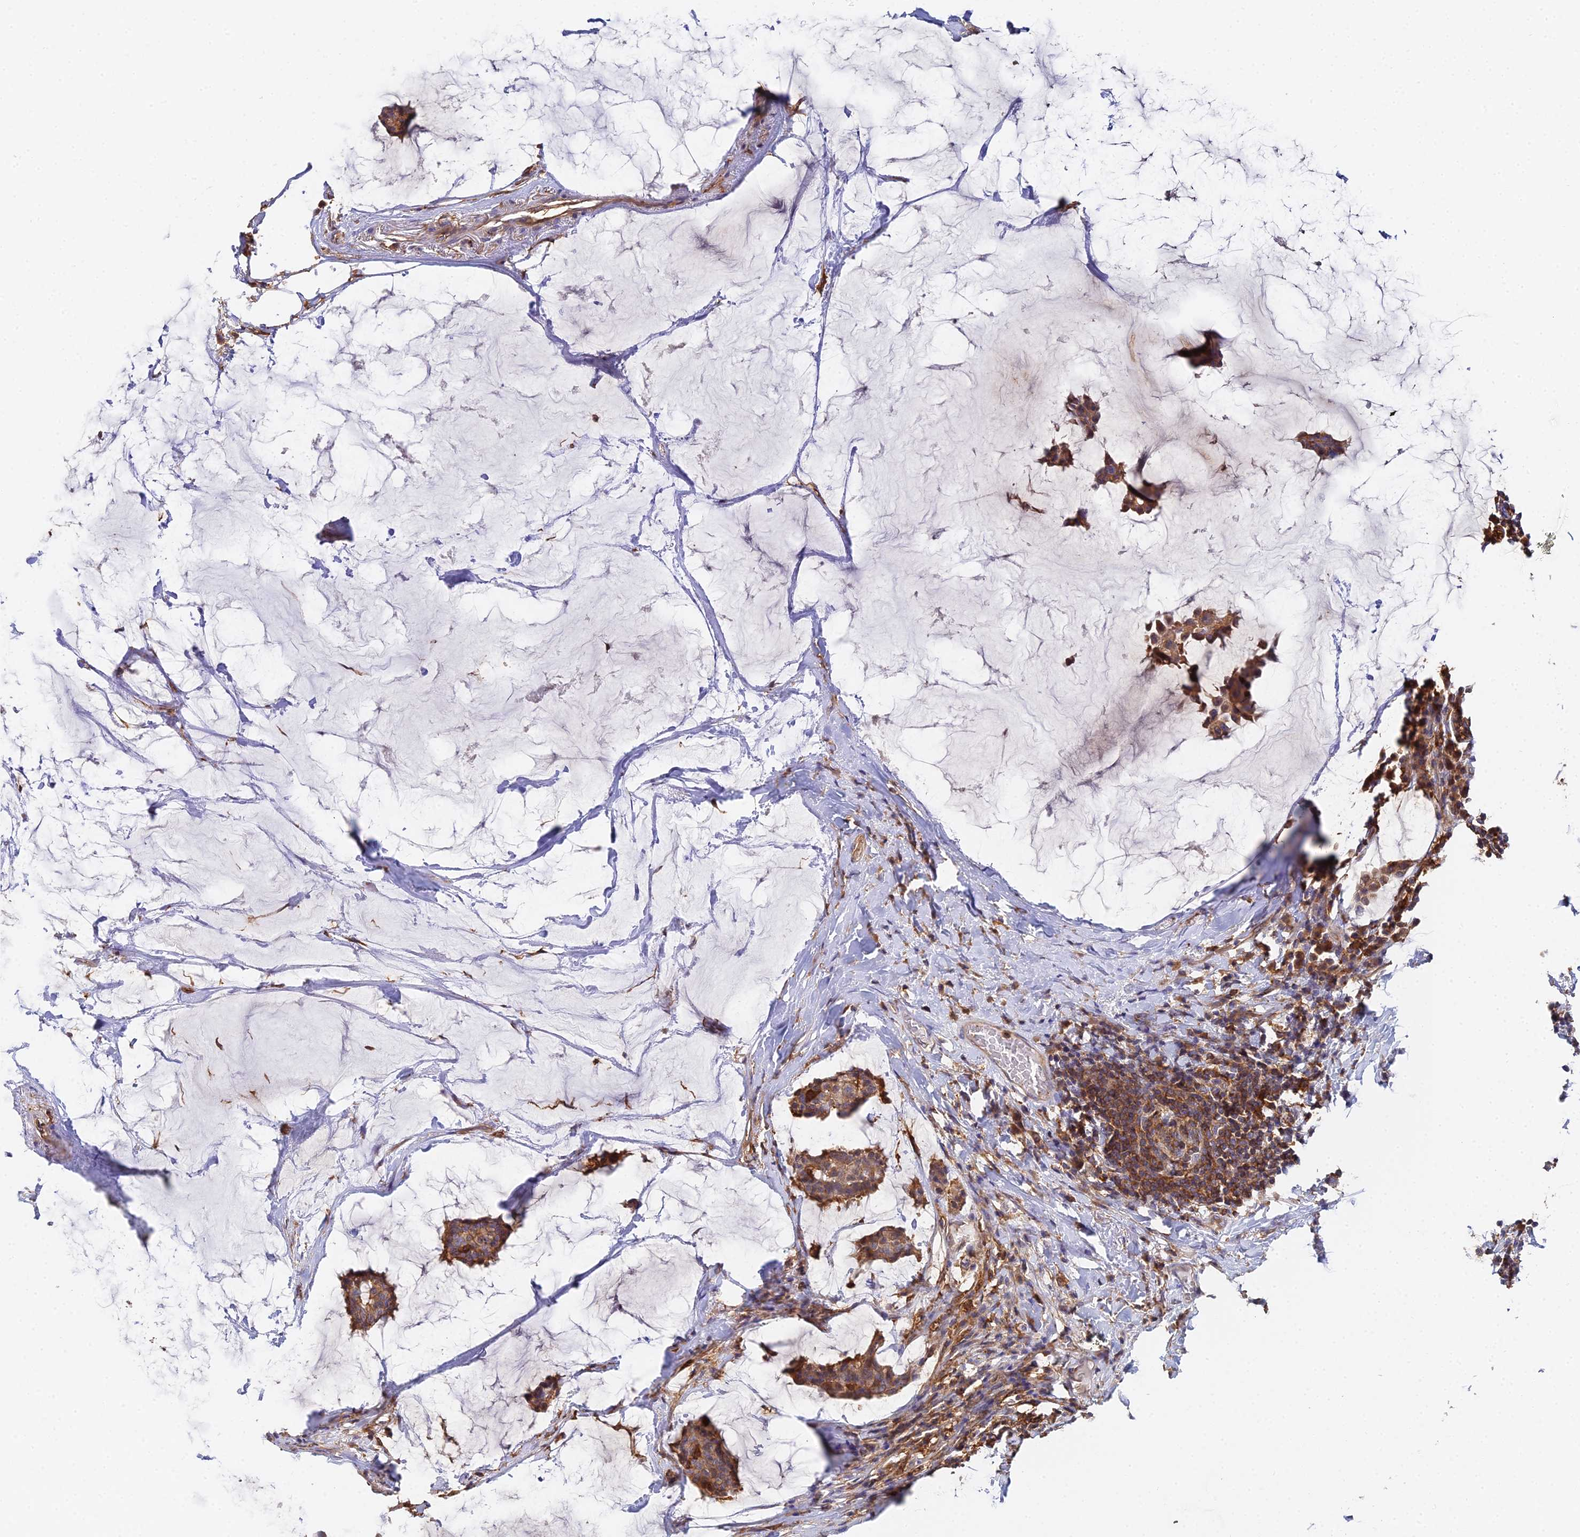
{"staining": {"intensity": "moderate", "quantity": ">75%", "location": "cytoplasmic/membranous"}, "tissue": "breast cancer", "cell_type": "Tumor cells", "image_type": "cancer", "snomed": [{"axis": "morphology", "description": "Duct carcinoma"}, {"axis": "topography", "description": "Breast"}], "caption": "Immunohistochemistry (IHC) image of neoplastic tissue: human breast invasive ductal carcinoma stained using immunohistochemistry reveals medium levels of moderate protein expression localized specifically in the cytoplasmic/membranous of tumor cells, appearing as a cytoplasmic/membranous brown color.", "gene": "GNG5B", "patient": {"sex": "female", "age": 93}}